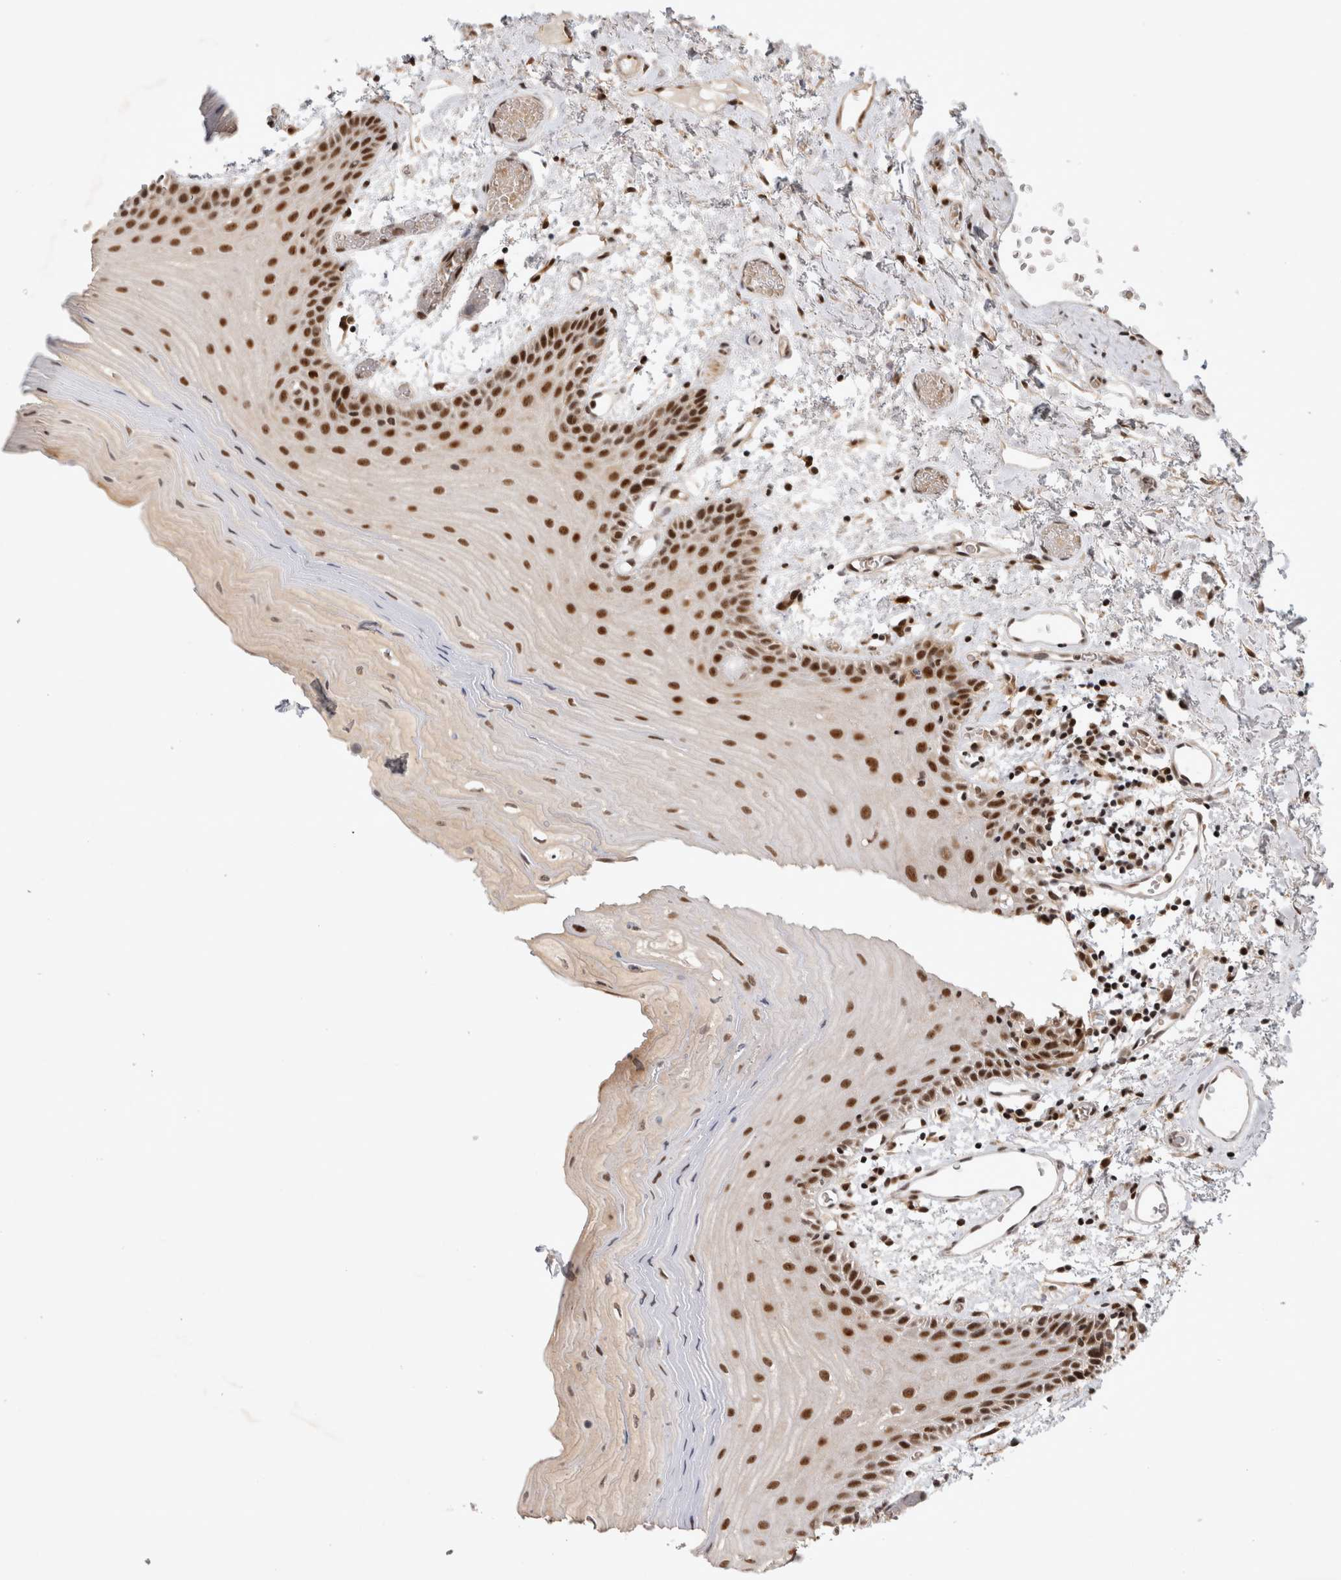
{"staining": {"intensity": "strong", "quantity": ">75%", "location": "nuclear"}, "tissue": "oral mucosa", "cell_type": "Squamous epithelial cells", "image_type": "normal", "snomed": [{"axis": "morphology", "description": "Normal tissue, NOS"}, {"axis": "topography", "description": "Oral tissue"}], "caption": "The image displays staining of benign oral mucosa, revealing strong nuclear protein positivity (brown color) within squamous epithelial cells.", "gene": "HESX1", "patient": {"sex": "male", "age": 52}}